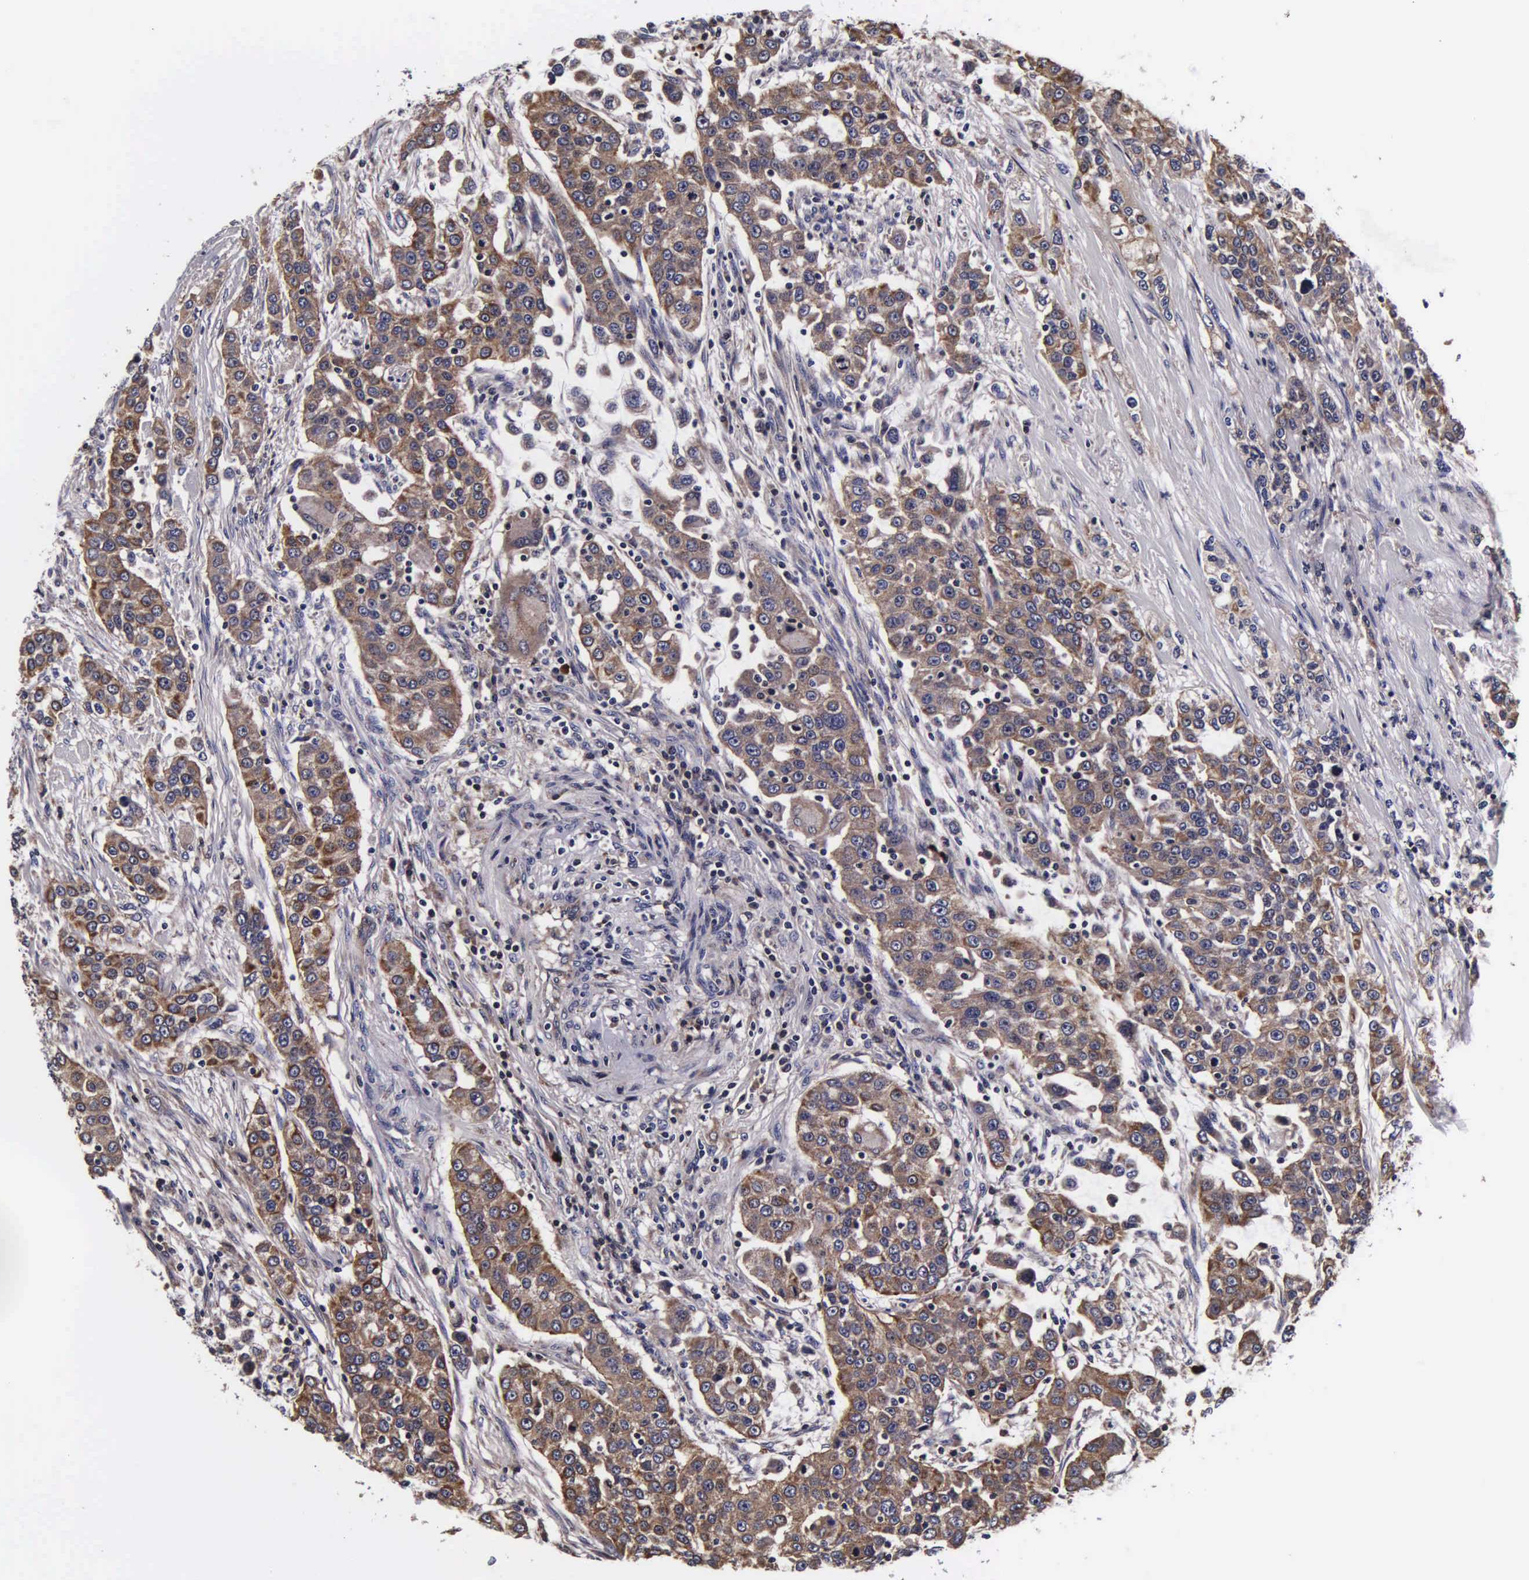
{"staining": {"intensity": "moderate", "quantity": ">75%", "location": "cytoplasmic/membranous"}, "tissue": "urothelial cancer", "cell_type": "Tumor cells", "image_type": "cancer", "snomed": [{"axis": "morphology", "description": "Urothelial carcinoma, High grade"}, {"axis": "topography", "description": "Urinary bladder"}], "caption": "The immunohistochemical stain shows moderate cytoplasmic/membranous staining in tumor cells of urothelial cancer tissue.", "gene": "PSMA3", "patient": {"sex": "female", "age": 80}}